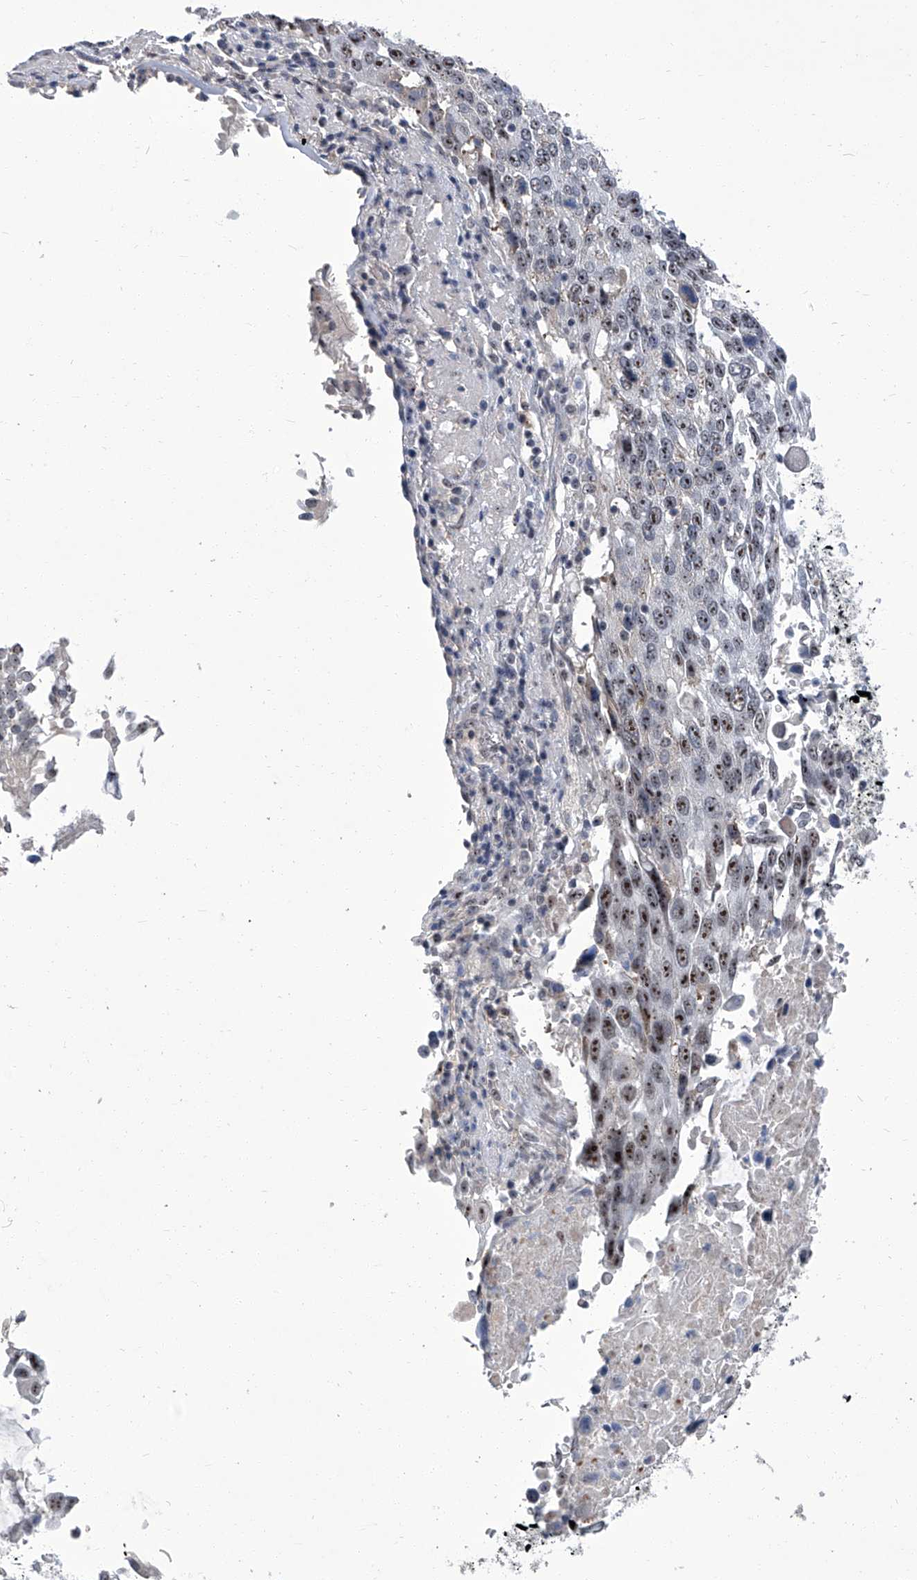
{"staining": {"intensity": "moderate", "quantity": ">75%", "location": "nuclear"}, "tissue": "lung cancer", "cell_type": "Tumor cells", "image_type": "cancer", "snomed": [{"axis": "morphology", "description": "Squamous cell carcinoma, NOS"}, {"axis": "topography", "description": "Lung"}], "caption": "Tumor cells show moderate nuclear expression in approximately >75% of cells in lung squamous cell carcinoma.", "gene": "CMTR1", "patient": {"sex": "male", "age": 66}}